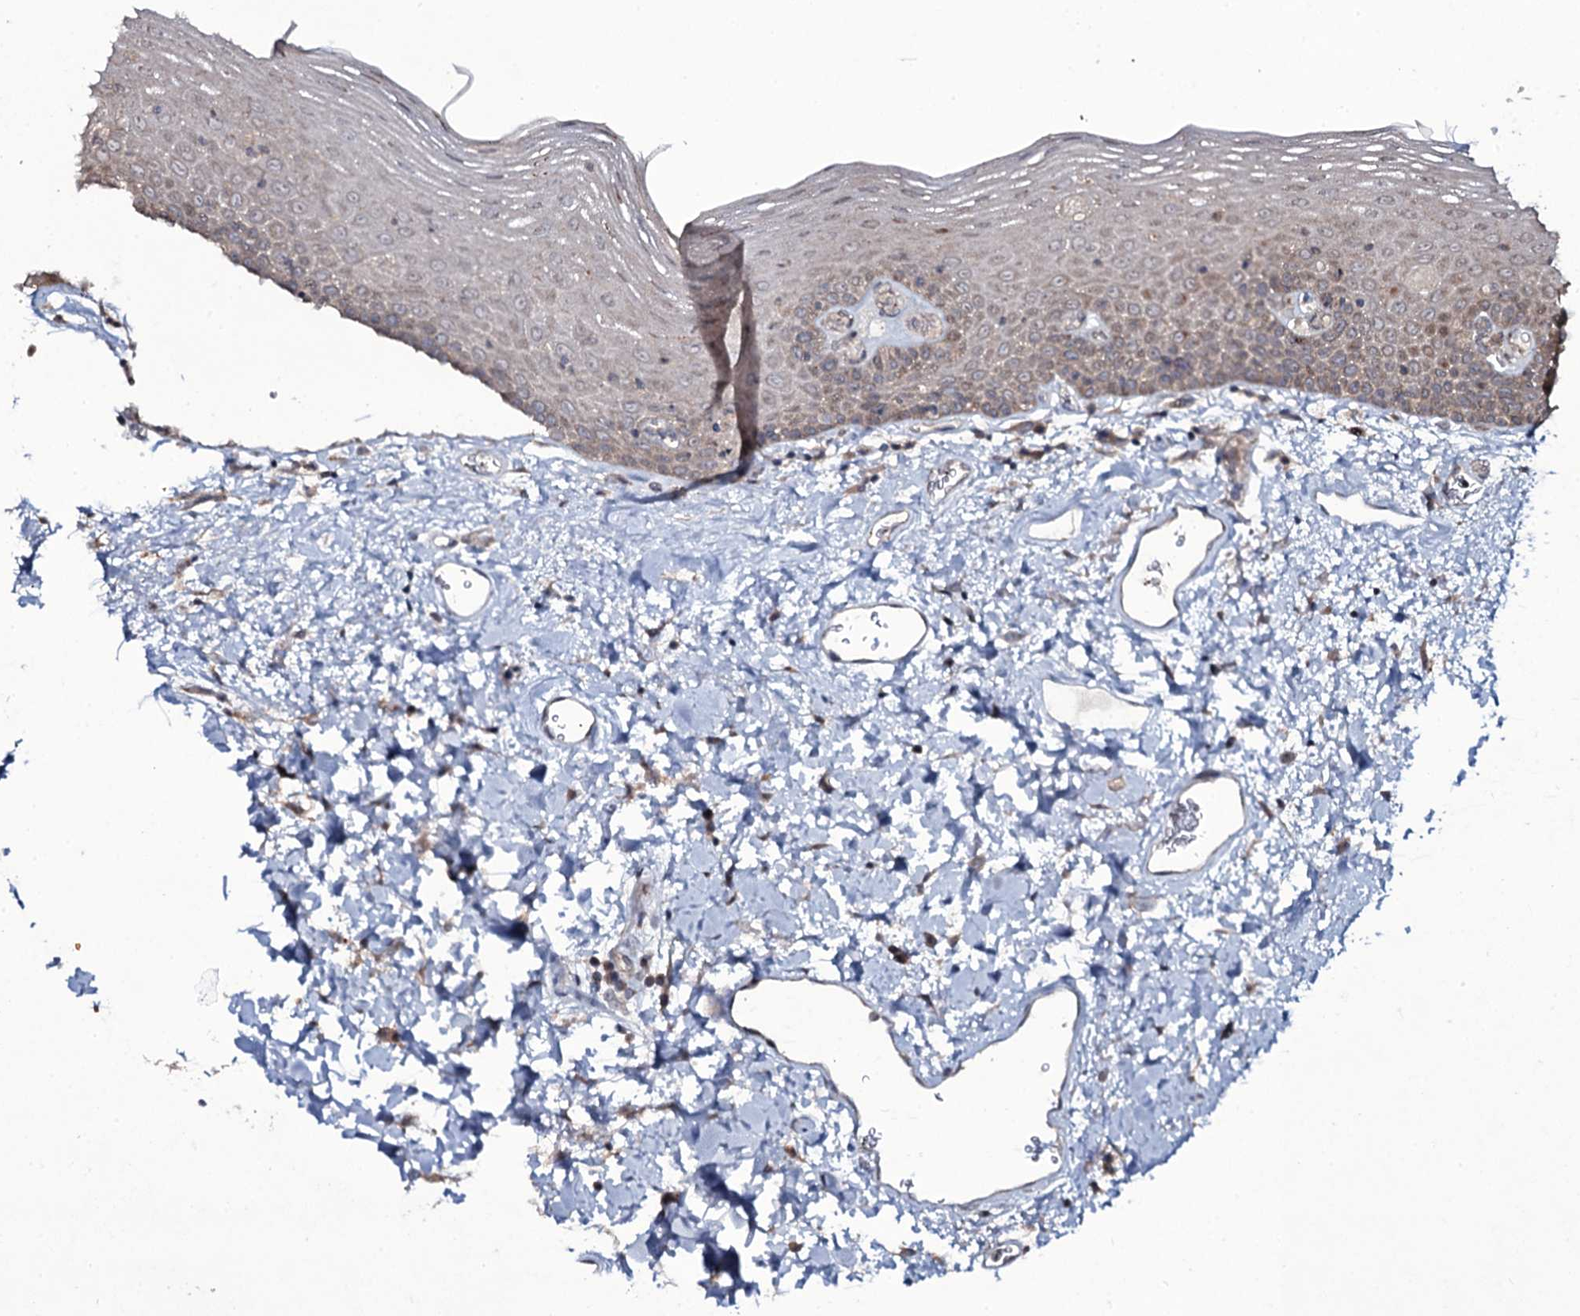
{"staining": {"intensity": "weak", "quantity": "25%-75%", "location": "cytoplasmic/membranous"}, "tissue": "oral mucosa", "cell_type": "Squamous epithelial cells", "image_type": "normal", "snomed": [{"axis": "morphology", "description": "Normal tissue, NOS"}, {"axis": "topography", "description": "Oral tissue"}], "caption": "Brown immunohistochemical staining in unremarkable human oral mucosa displays weak cytoplasmic/membranous staining in about 25%-75% of squamous epithelial cells. (DAB IHC with brightfield microscopy, high magnification).", "gene": "SNAP23", "patient": {"sex": "male", "age": 74}}